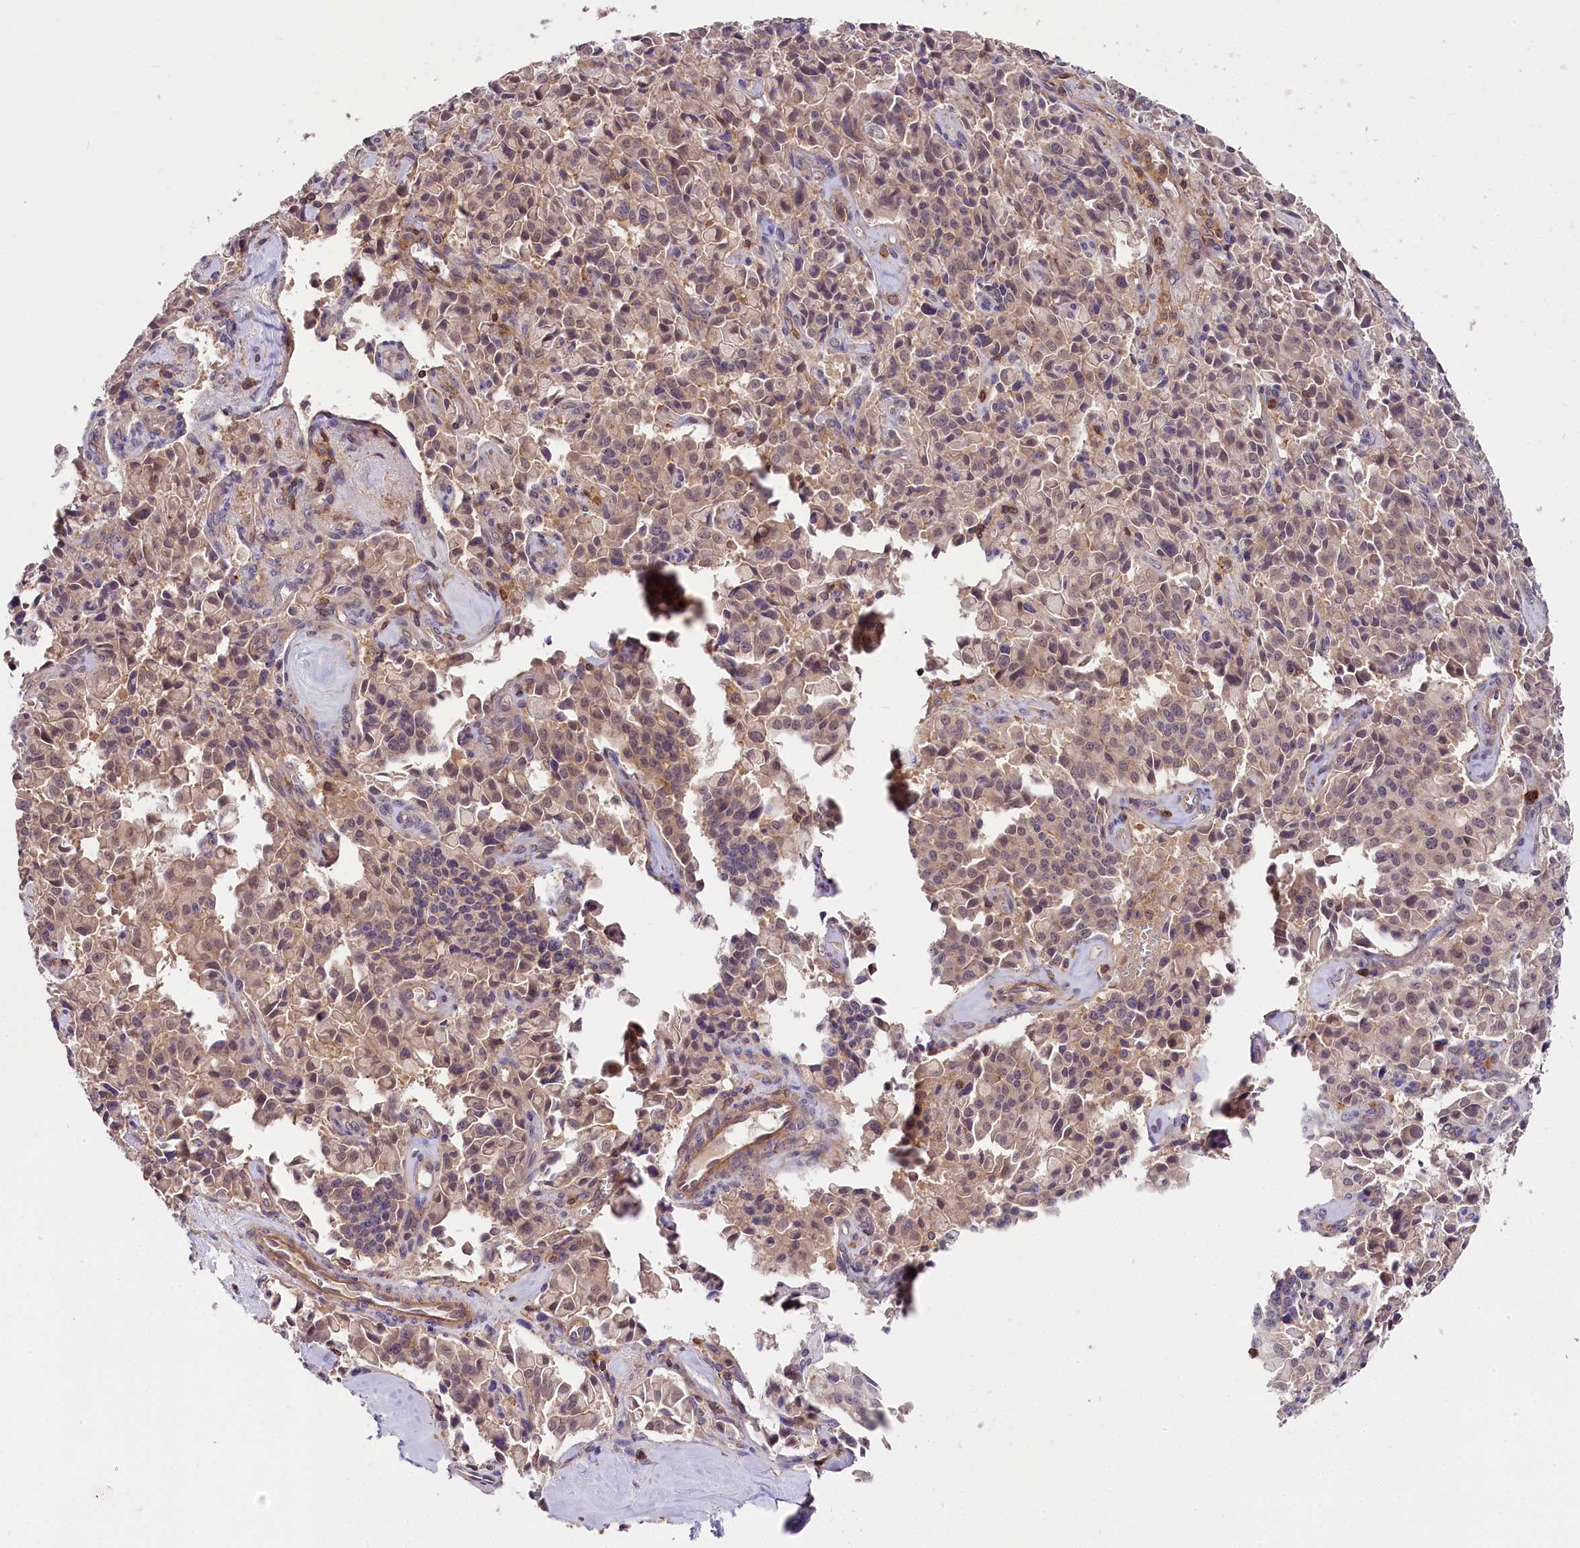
{"staining": {"intensity": "weak", "quantity": "25%-75%", "location": "cytoplasmic/membranous,nuclear"}, "tissue": "pancreatic cancer", "cell_type": "Tumor cells", "image_type": "cancer", "snomed": [{"axis": "morphology", "description": "Adenocarcinoma, NOS"}, {"axis": "topography", "description": "Pancreas"}], "caption": "Approximately 25%-75% of tumor cells in pancreatic cancer show weak cytoplasmic/membranous and nuclear protein expression as visualized by brown immunohistochemical staining.", "gene": "SKIDA1", "patient": {"sex": "male", "age": 65}}